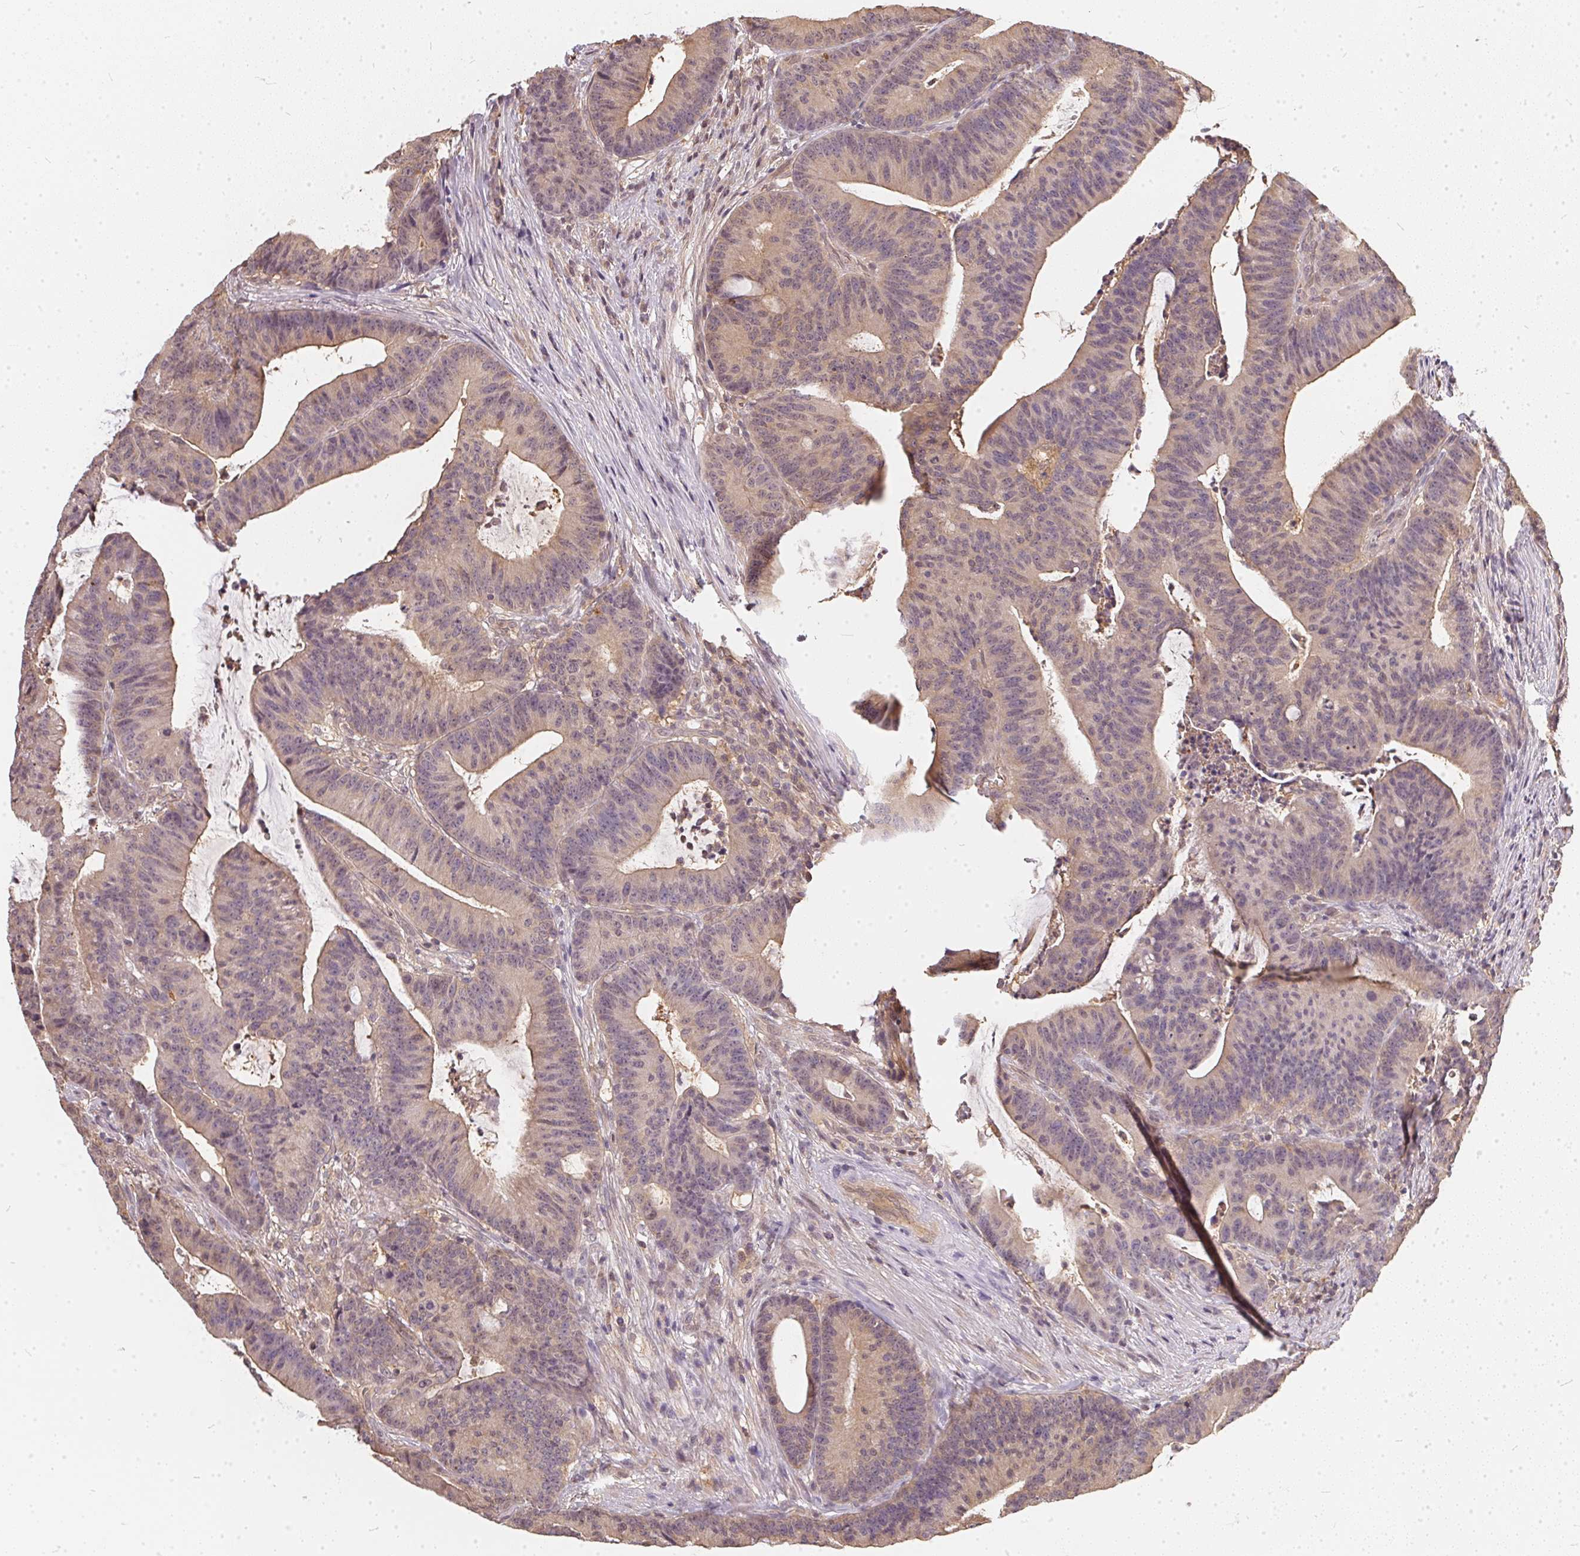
{"staining": {"intensity": "weak", "quantity": "<25%", "location": "cytoplasmic/membranous"}, "tissue": "colorectal cancer", "cell_type": "Tumor cells", "image_type": "cancer", "snomed": [{"axis": "morphology", "description": "Adenocarcinoma, NOS"}, {"axis": "topography", "description": "Colon"}], "caption": "Immunohistochemistry (IHC) of human adenocarcinoma (colorectal) displays no staining in tumor cells.", "gene": "BLMH", "patient": {"sex": "female", "age": 78}}